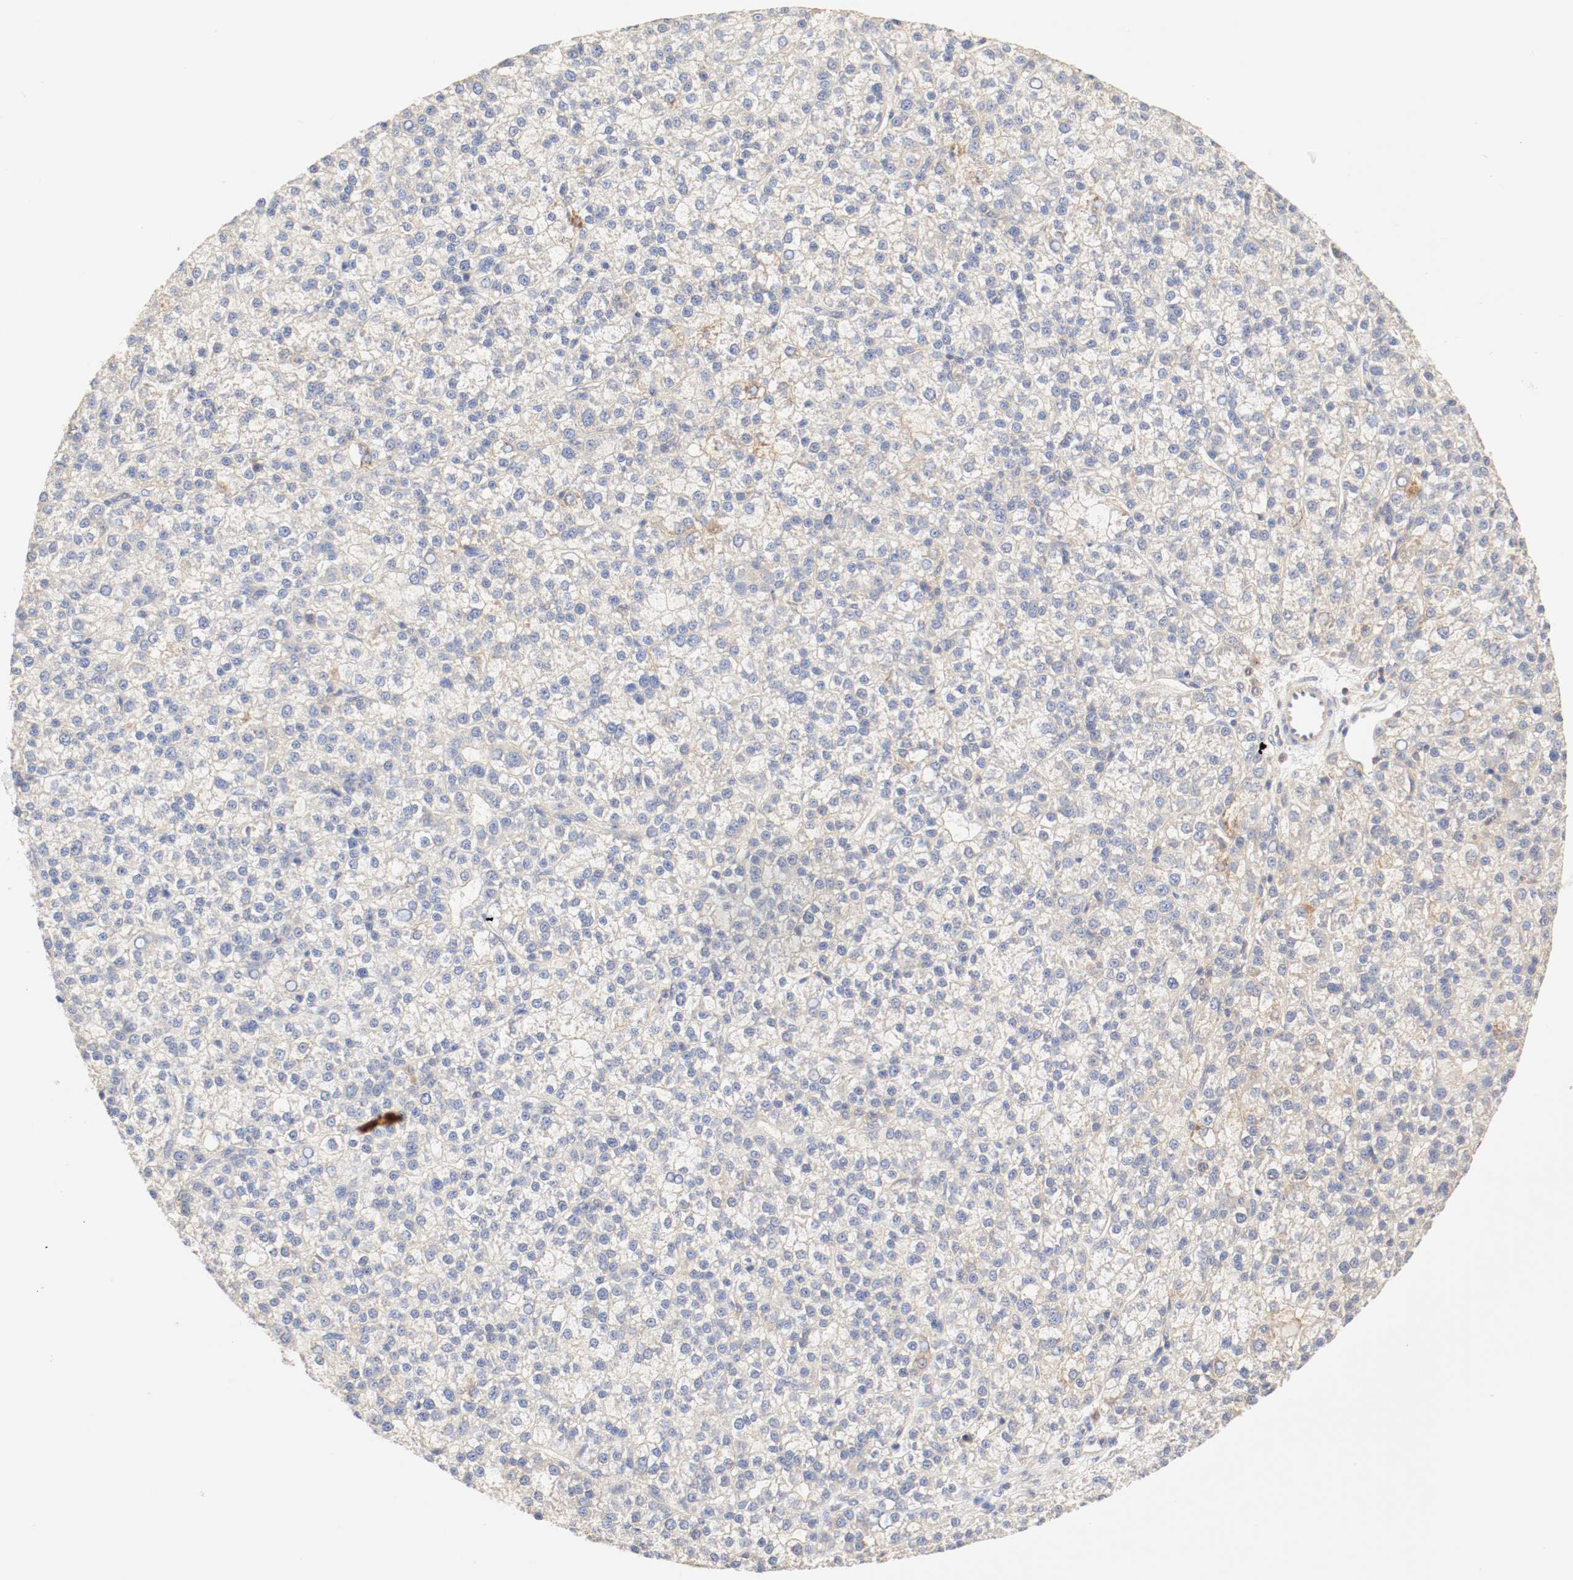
{"staining": {"intensity": "moderate", "quantity": "25%-75%", "location": "cytoplasmic/membranous"}, "tissue": "liver cancer", "cell_type": "Tumor cells", "image_type": "cancer", "snomed": [{"axis": "morphology", "description": "Carcinoma, Hepatocellular, NOS"}, {"axis": "topography", "description": "Liver"}], "caption": "About 25%-75% of tumor cells in hepatocellular carcinoma (liver) show moderate cytoplasmic/membranous protein expression as visualized by brown immunohistochemical staining.", "gene": "GIT1", "patient": {"sex": "female", "age": 58}}